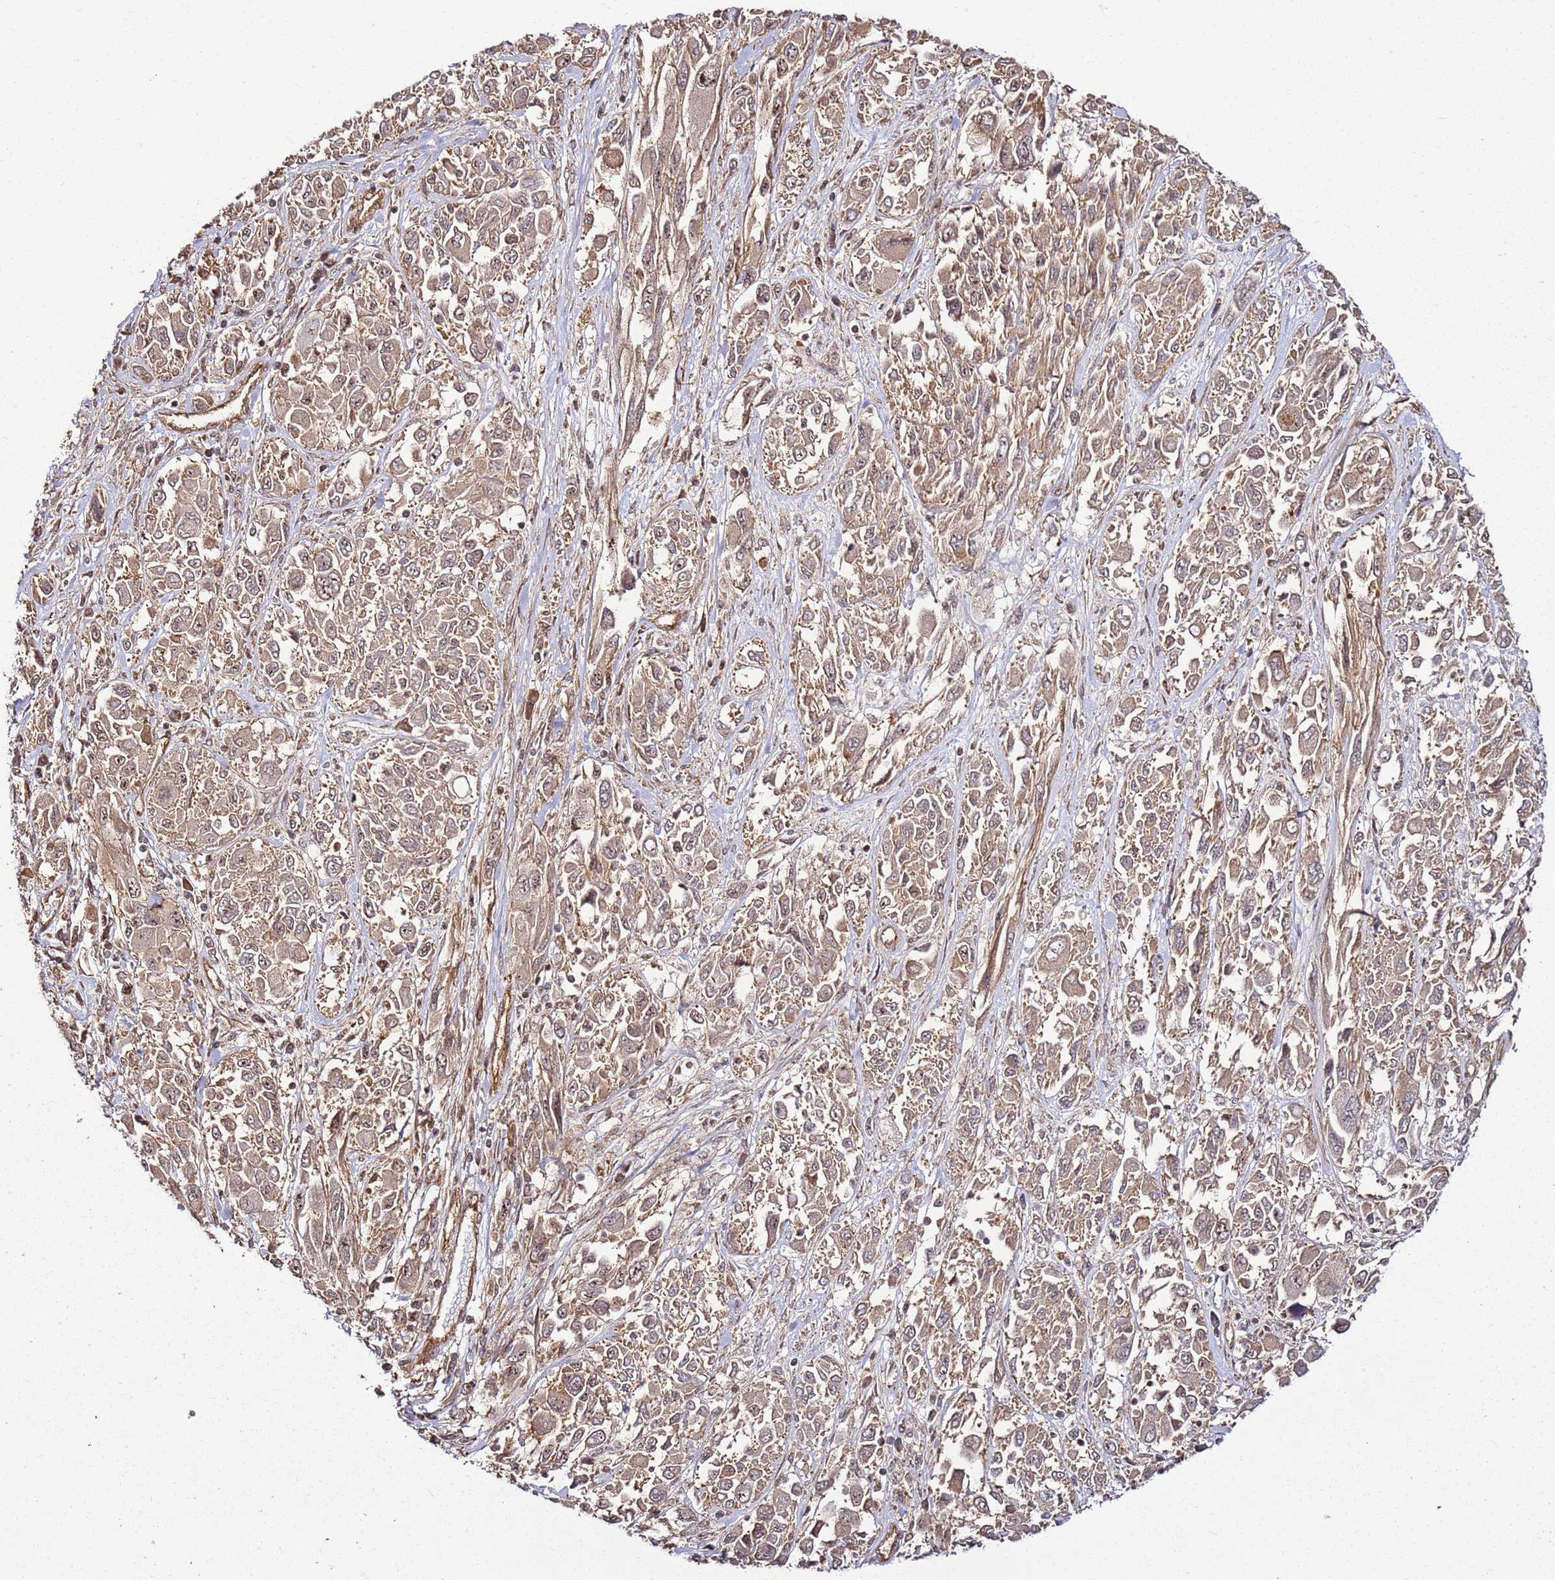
{"staining": {"intensity": "weak", "quantity": ">75%", "location": "cytoplasmic/membranous"}, "tissue": "melanoma", "cell_type": "Tumor cells", "image_type": "cancer", "snomed": [{"axis": "morphology", "description": "Malignant melanoma, NOS"}, {"axis": "topography", "description": "Skin"}], "caption": "Tumor cells demonstrate low levels of weak cytoplasmic/membranous staining in approximately >75% of cells in melanoma.", "gene": "CCNYL1", "patient": {"sex": "female", "age": 91}}